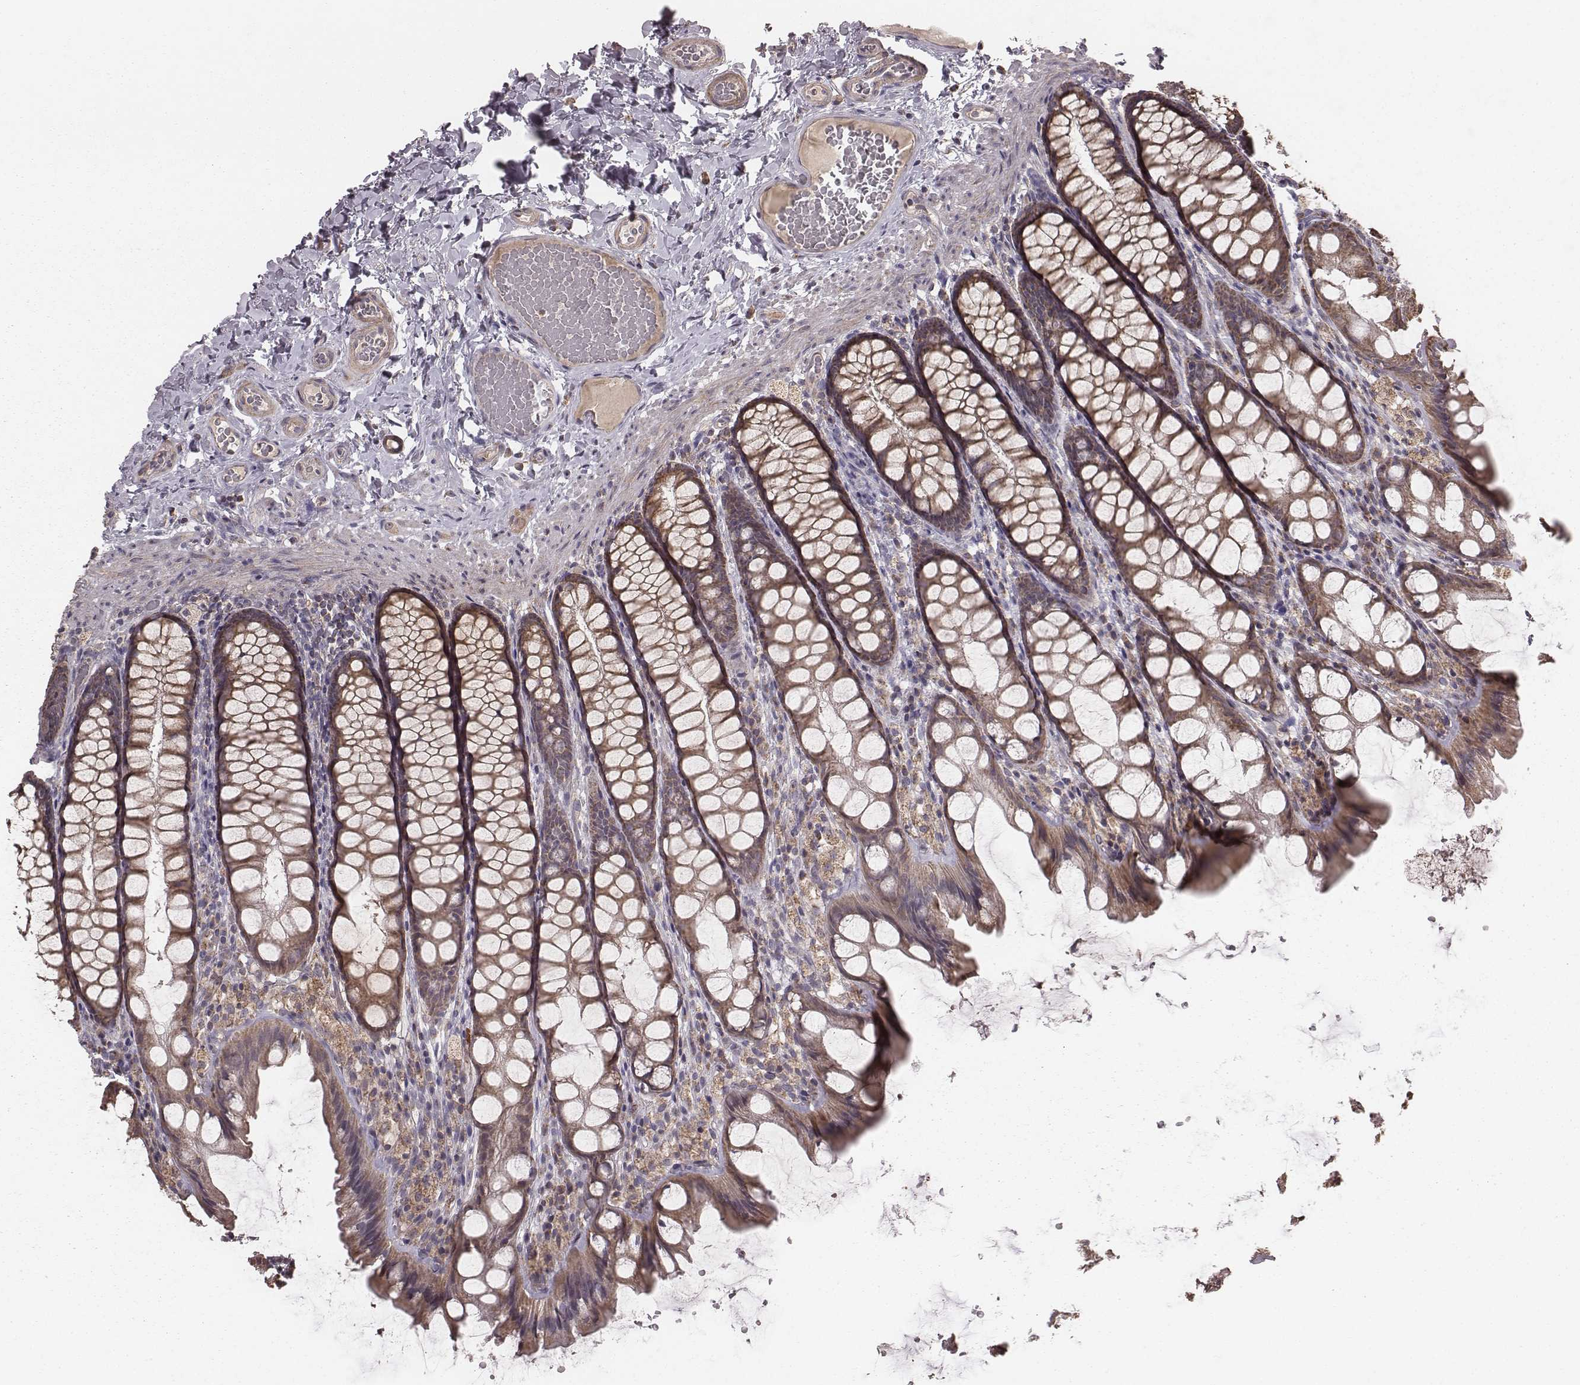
{"staining": {"intensity": "weak", "quantity": ">75%", "location": "cytoplasmic/membranous"}, "tissue": "colon", "cell_type": "Endothelial cells", "image_type": "normal", "snomed": [{"axis": "morphology", "description": "Normal tissue, NOS"}, {"axis": "topography", "description": "Colon"}], "caption": "Endothelial cells demonstrate low levels of weak cytoplasmic/membranous staining in about >75% of cells in normal colon.", "gene": "PDCD2L", "patient": {"sex": "male", "age": 47}}